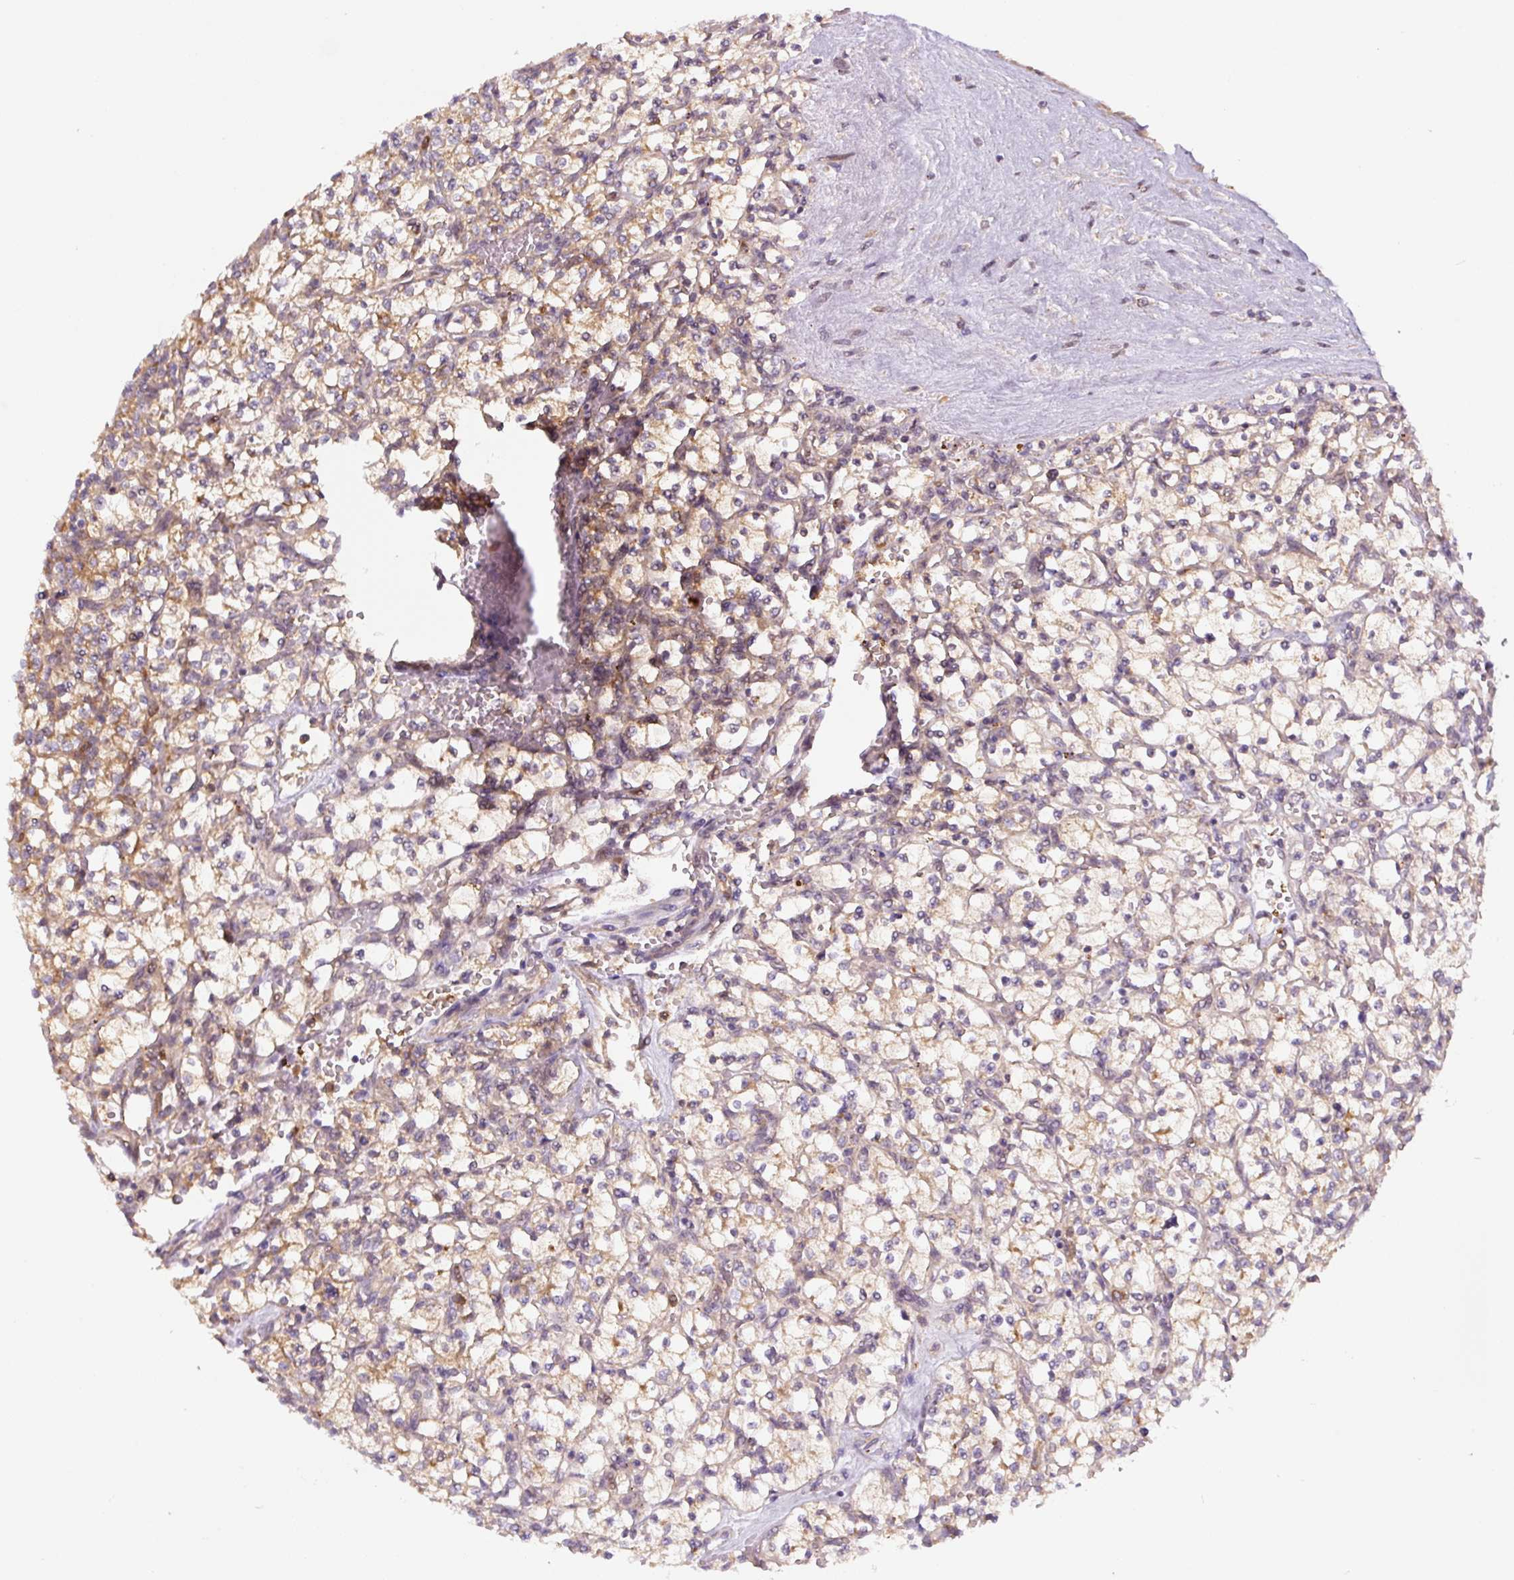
{"staining": {"intensity": "moderate", "quantity": "<25%", "location": "cytoplasmic/membranous"}, "tissue": "renal cancer", "cell_type": "Tumor cells", "image_type": "cancer", "snomed": [{"axis": "morphology", "description": "Adenocarcinoma, NOS"}, {"axis": "topography", "description": "Kidney"}], "caption": "A brown stain labels moderate cytoplasmic/membranous expression of a protein in human renal cancer (adenocarcinoma) tumor cells.", "gene": "ZSWIM7", "patient": {"sex": "female", "age": 64}}